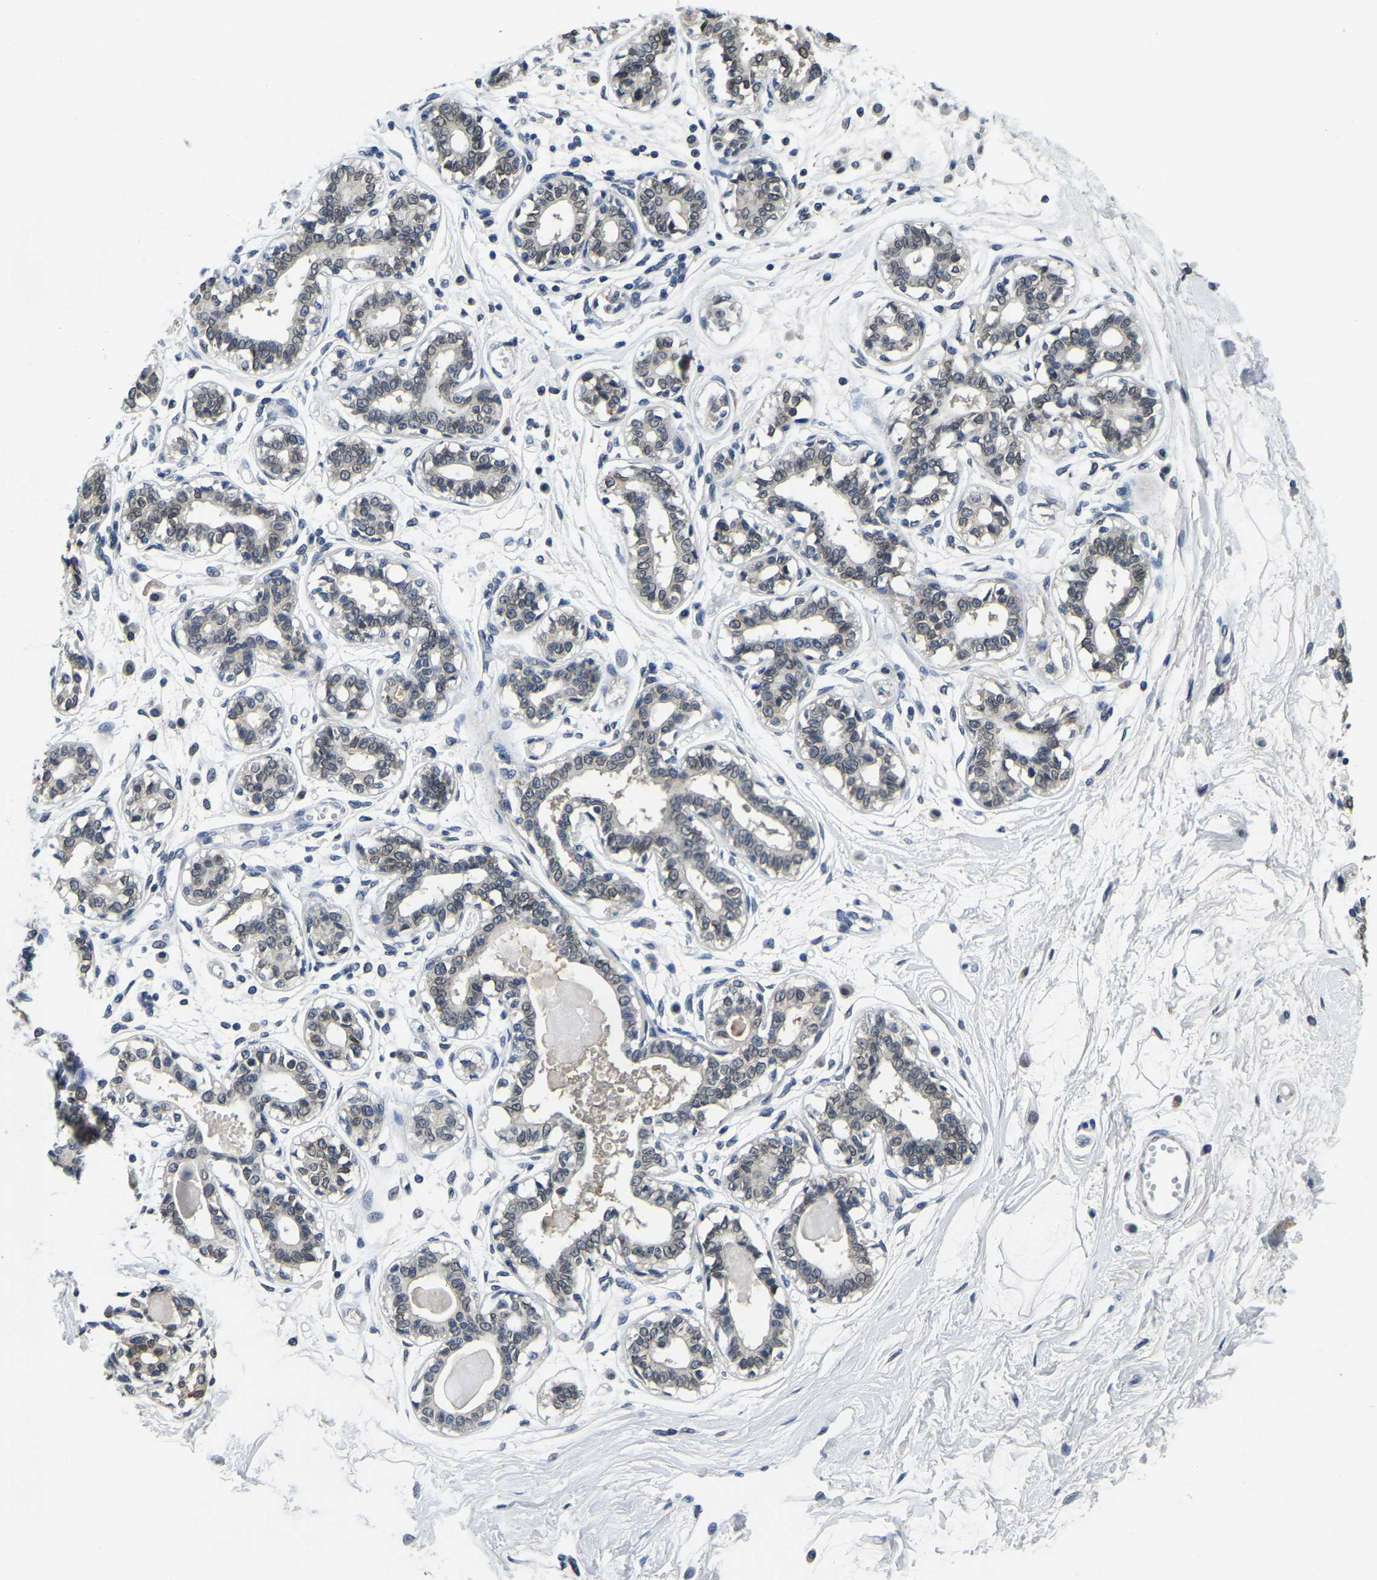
{"staining": {"intensity": "negative", "quantity": "none", "location": "none"}, "tissue": "breast", "cell_type": "Adipocytes", "image_type": "normal", "snomed": [{"axis": "morphology", "description": "Normal tissue, NOS"}, {"axis": "topography", "description": "Breast"}], "caption": "IHC of benign breast exhibits no staining in adipocytes. (DAB immunohistochemistry (IHC), high magnification).", "gene": "RANBP2", "patient": {"sex": "female", "age": 45}}